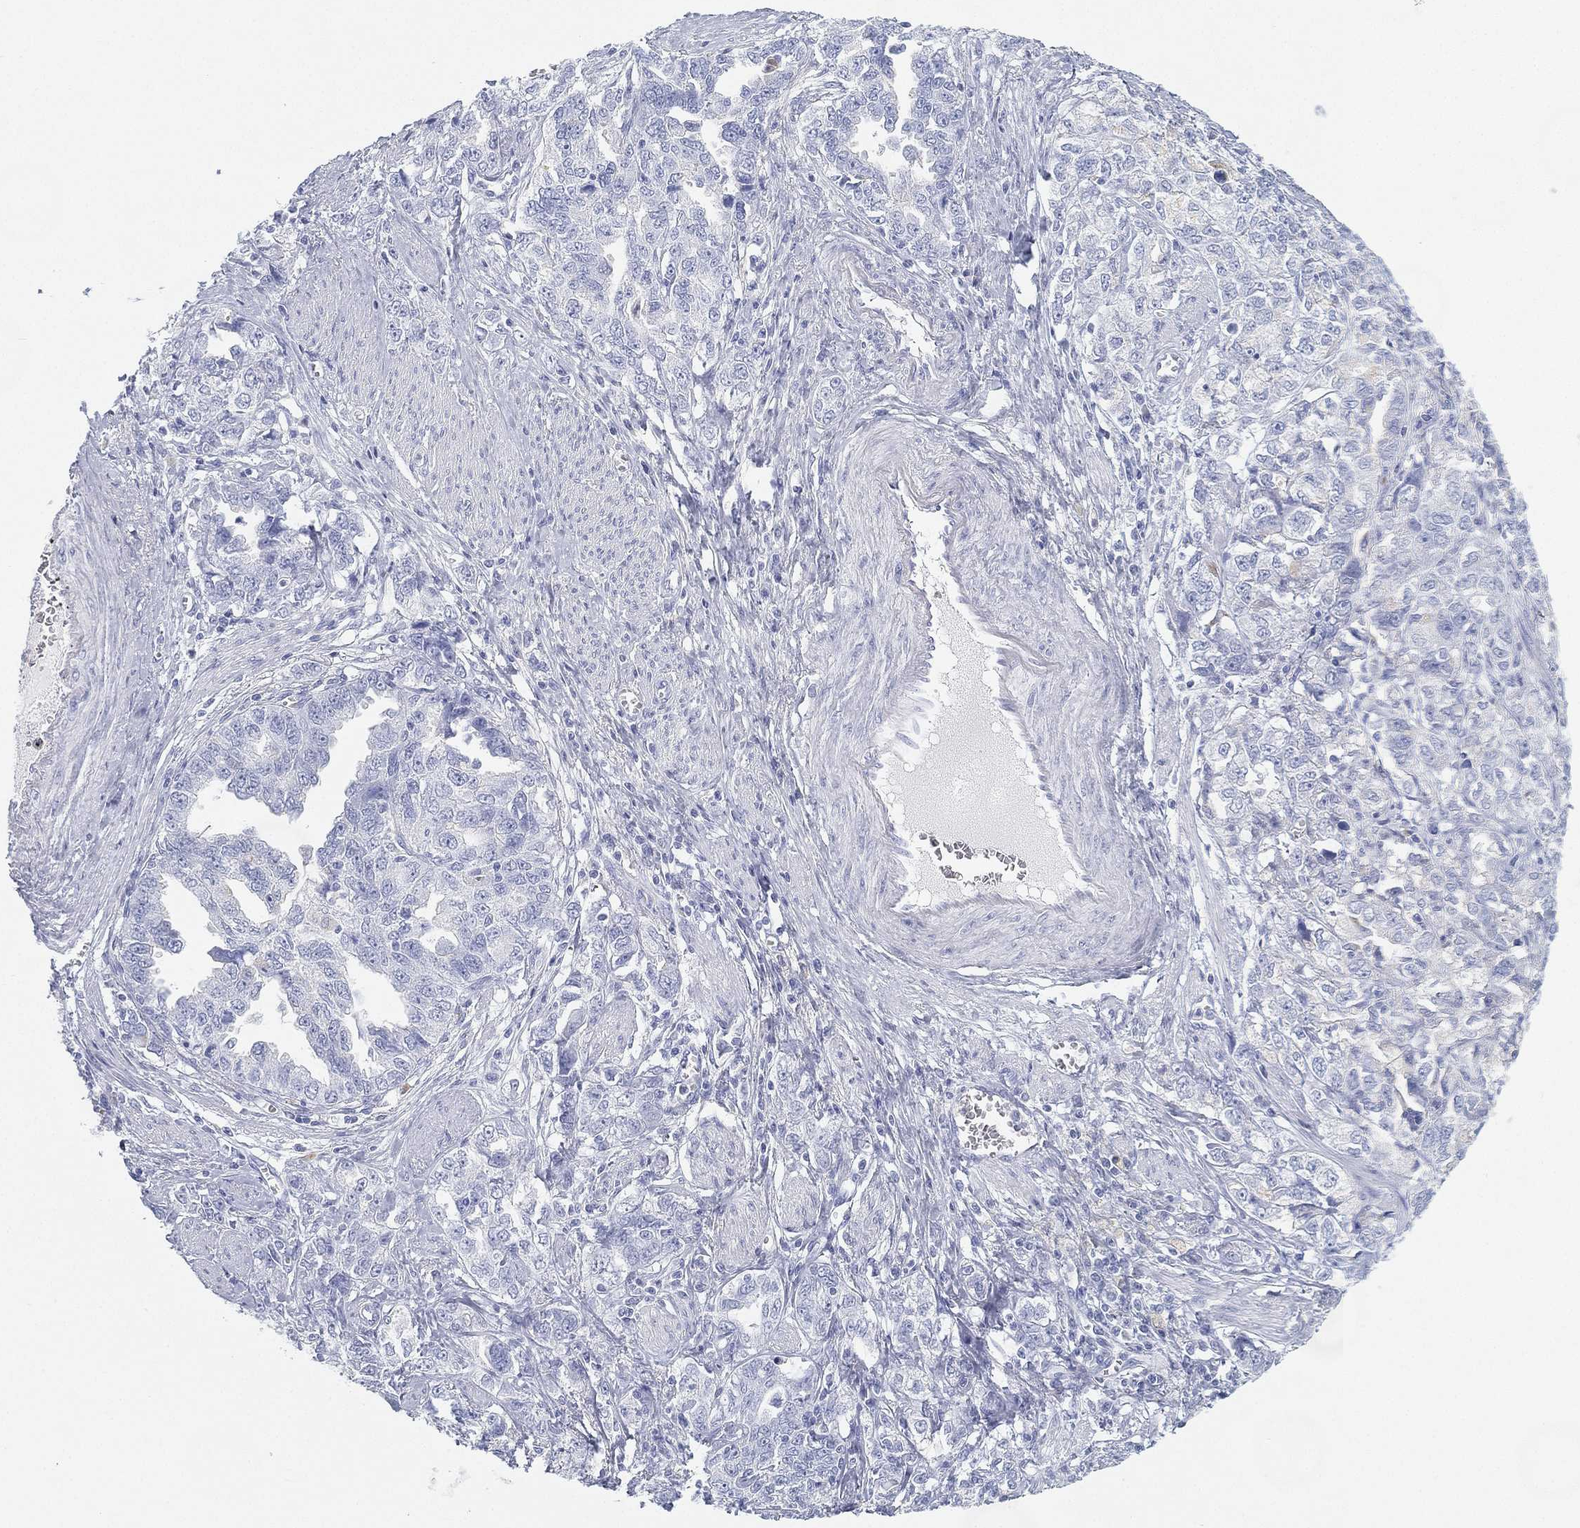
{"staining": {"intensity": "negative", "quantity": "none", "location": "none"}, "tissue": "ovarian cancer", "cell_type": "Tumor cells", "image_type": "cancer", "snomed": [{"axis": "morphology", "description": "Cystadenocarcinoma, serous, NOS"}, {"axis": "topography", "description": "Ovary"}], "caption": "An image of human ovarian cancer is negative for staining in tumor cells.", "gene": "GPR61", "patient": {"sex": "female", "age": 51}}